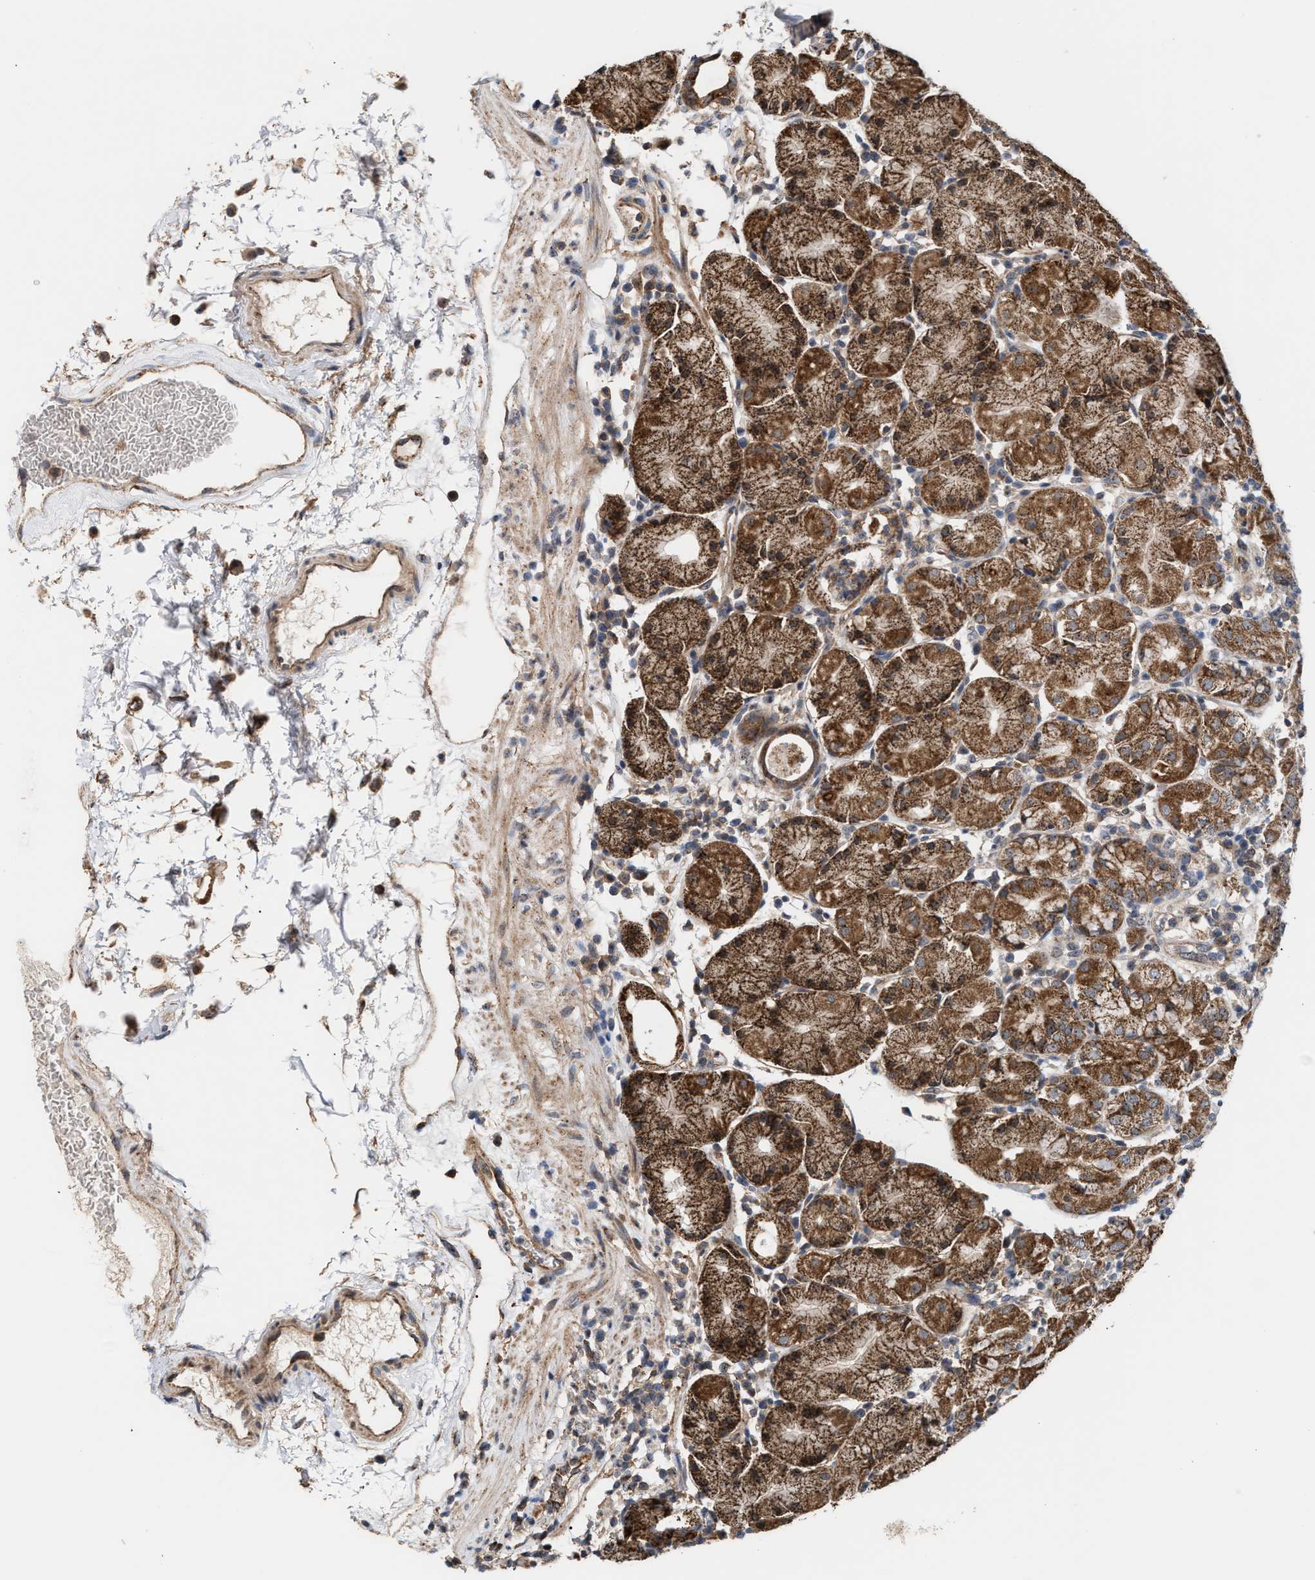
{"staining": {"intensity": "strong", "quantity": ">75%", "location": "cytoplasmic/membranous"}, "tissue": "stomach", "cell_type": "Glandular cells", "image_type": "normal", "snomed": [{"axis": "morphology", "description": "Normal tissue, NOS"}, {"axis": "topography", "description": "Stomach"}, {"axis": "topography", "description": "Stomach, lower"}], "caption": "Glandular cells reveal high levels of strong cytoplasmic/membranous expression in approximately >75% of cells in normal stomach.", "gene": "EXOSC2", "patient": {"sex": "female", "age": 75}}